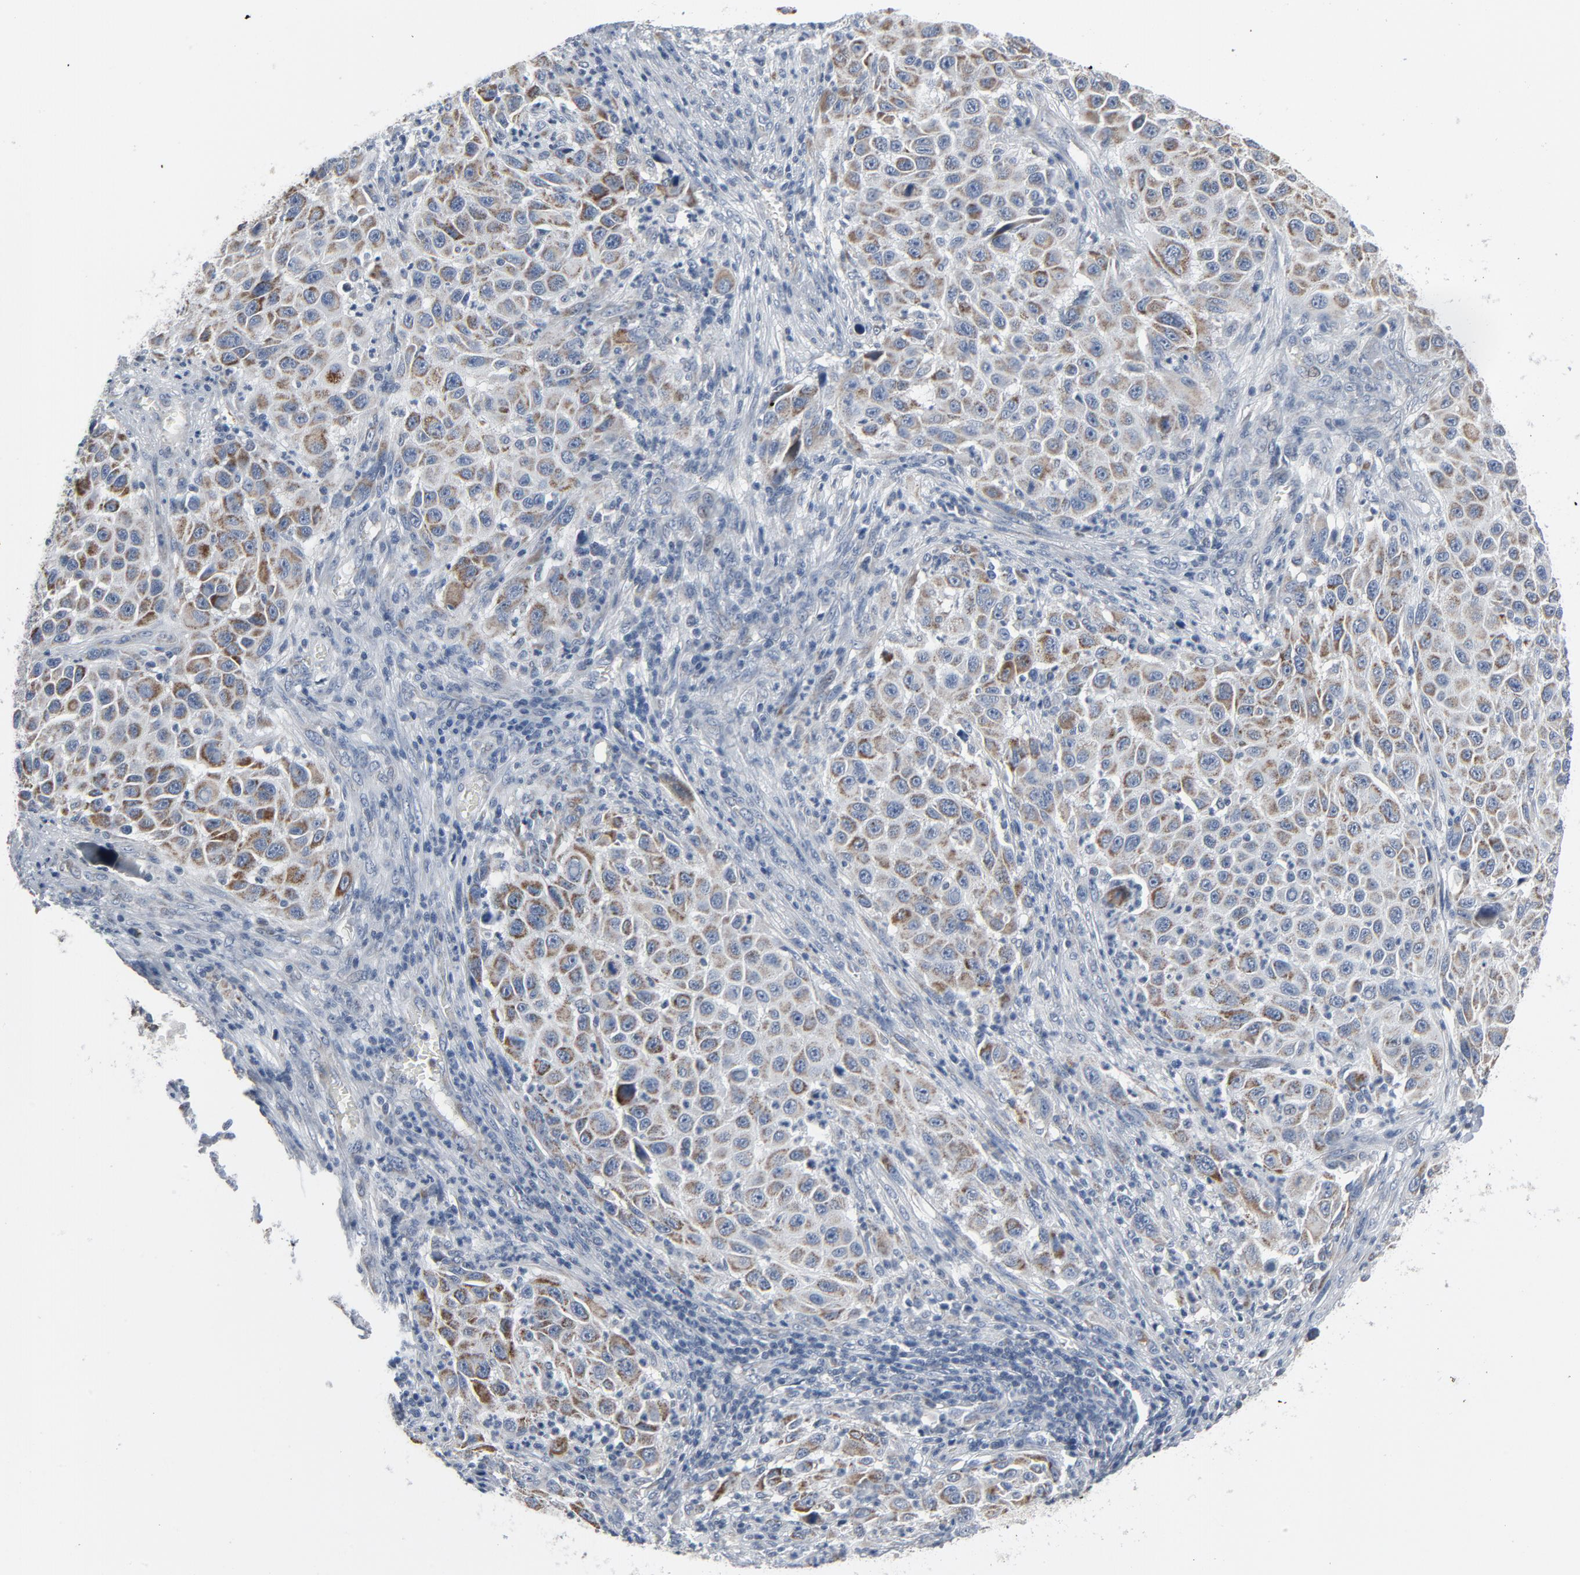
{"staining": {"intensity": "weak", "quantity": "25%-75%", "location": "cytoplasmic/membranous"}, "tissue": "melanoma", "cell_type": "Tumor cells", "image_type": "cancer", "snomed": [{"axis": "morphology", "description": "Malignant melanoma, Metastatic site"}, {"axis": "topography", "description": "Lymph node"}], "caption": "Immunohistochemistry (IHC) image of malignant melanoma (metastatic site) stained for a protein (brown), which reveals low levels of weak cytoplasmic/membranous staining in about 25%-75% of tumor cells.", "gene": "GPX2", "patient": {"sex": "male", "age": 61}}